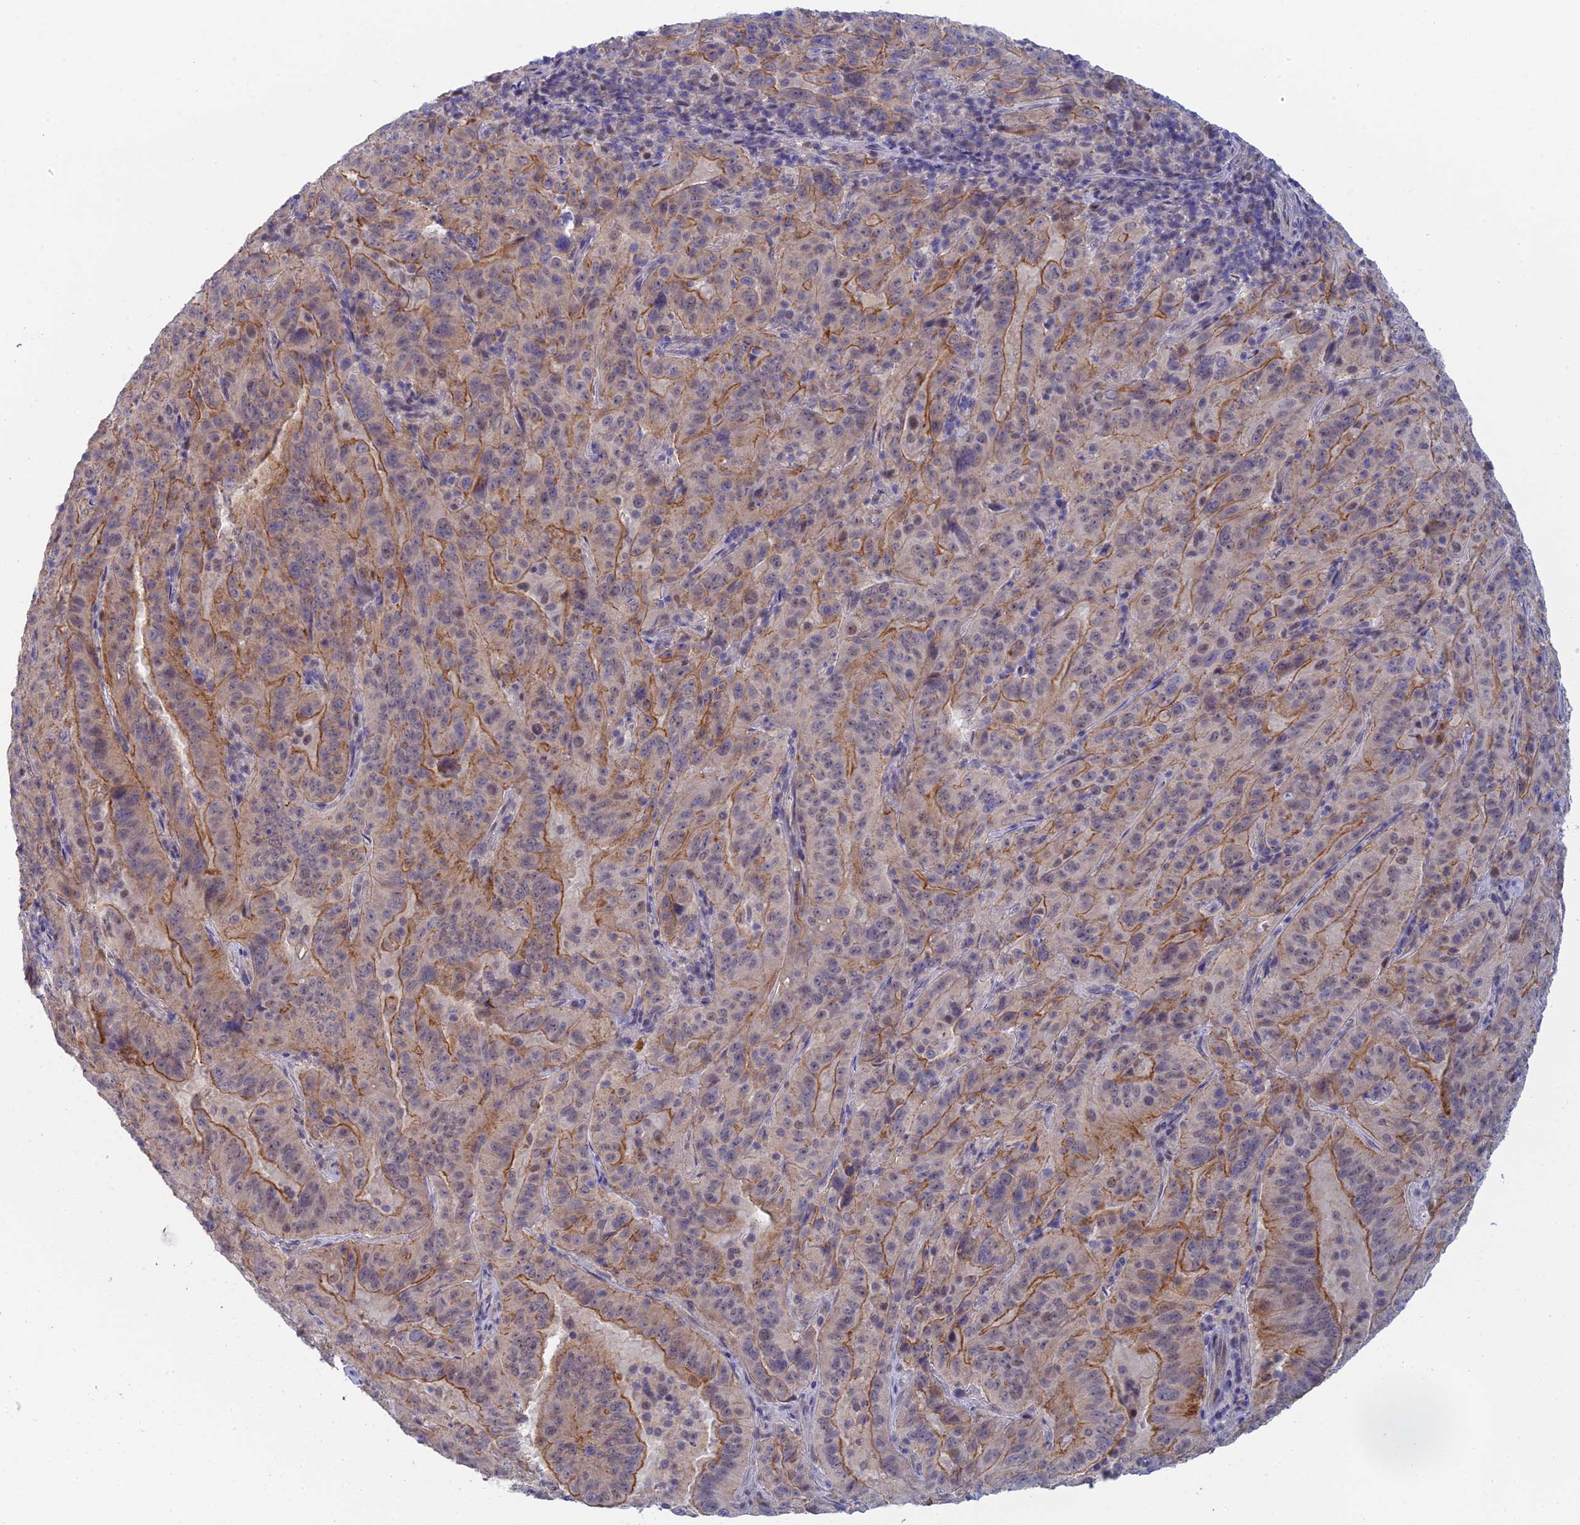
{"staining": {"intensity": "moderate", "quantity": "25%-75%", "location": "cytoplasmic/membranous"}, "tissue": "pancreatic cancer", "cell_type": "Tumor cells", "image_type": "cancer", "snomed": [{"axis": "morphology", "description": "Adenocarcinoma, NOS"}, {"axis": "topography", "description": "Pancreas"}], "caption": "Moderate cytoplasmic/membranous protein positivity is appreciated in approximately 25%-75% of tumor cells in pancreatic cancer (adenocarcinoma).", "gene": "GIPC1", "patient": {"sex": "male", "age": 63}}